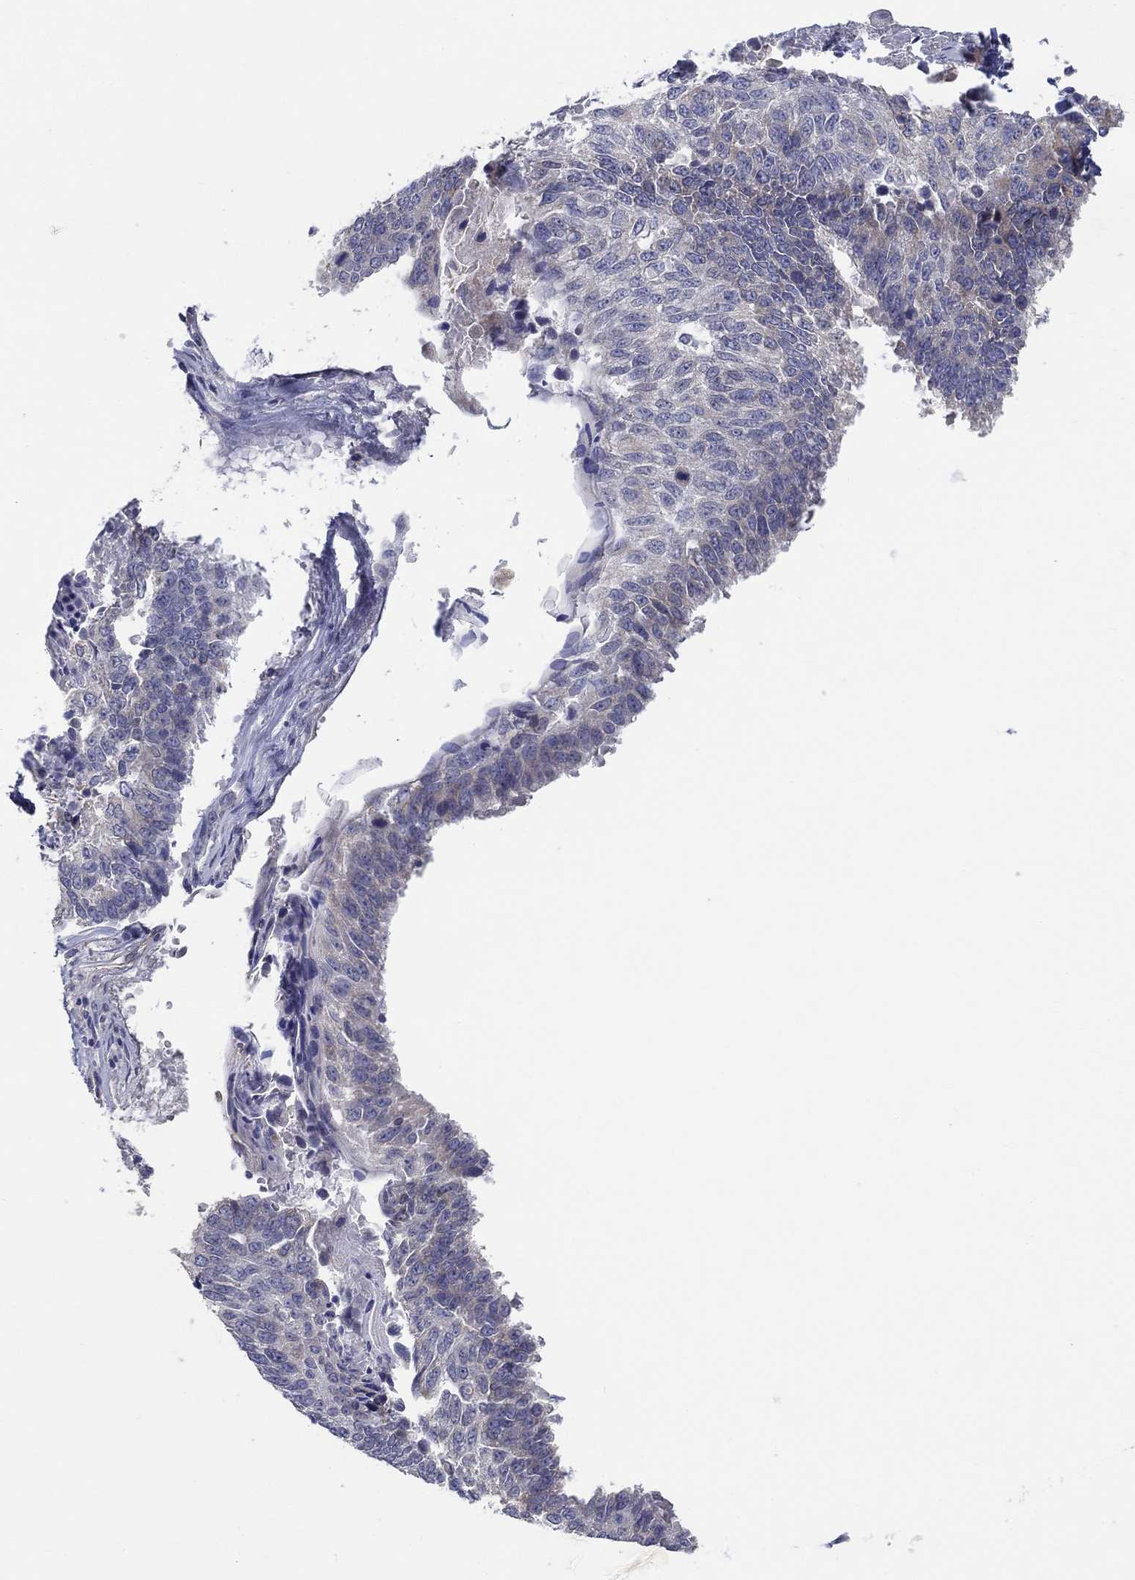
{"staining": {"intensity": "negative", "quantity": "none", "location": "none"}, "tissue": "lung cancer", "cell_type": "Tumor cells", "image_type": "cancer", "snomed": [{"axis": "morphology", "description": "Squamous cell carcinoma, NOS"}, {"axis": "topography", "description": "Lung"}], "caption": "This is an immunohistochemistry histopathology image of lung cancer. There is no staining in tumor cells.", "gene": "ERMP1", "patient": {"sex": "male", "age": 73}}